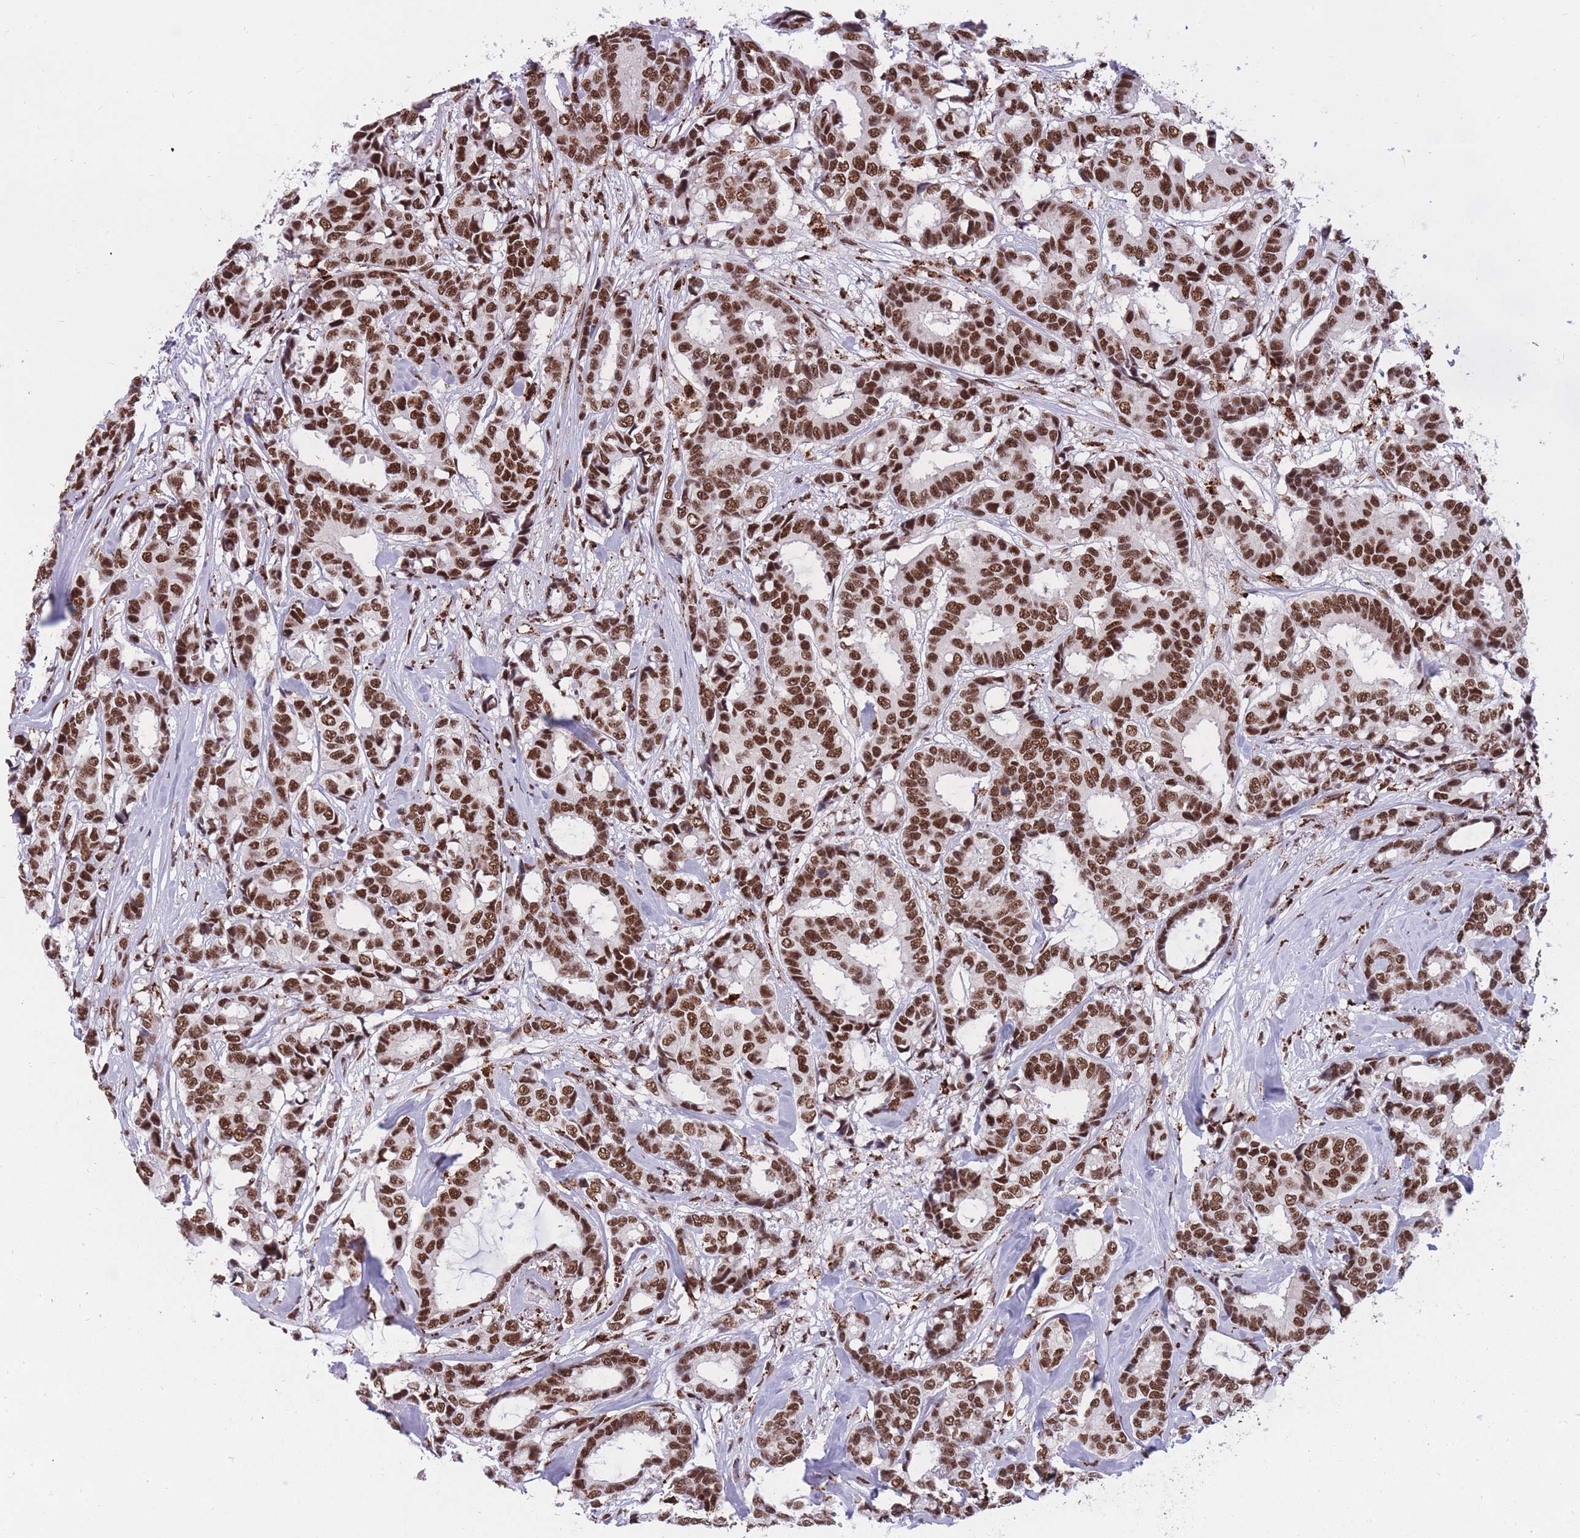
{"staining": {"intensity": "strong", "quantity": ">75%", "location": "nuclear"}, "tissue": "breast cancer", "cell_type": "Tumor cells", "image_type": "cancer", "snomed": [{"axis": "morphology", "description": "Duct carcinoma"}, {"axis": "topography", "description": "Breast"}], "caption": "Immunohistochemistry (IHC) (DAB) staining of human breast infiltrating ductal carcinoma demonstrates strong nuclear protein staining in about >75% of tumor cells. The protein of interest is shown in brown color, while the nuclei are stained blue.", "gene": "PRPF19", "patient": {"sex": "female", "age": 87}}